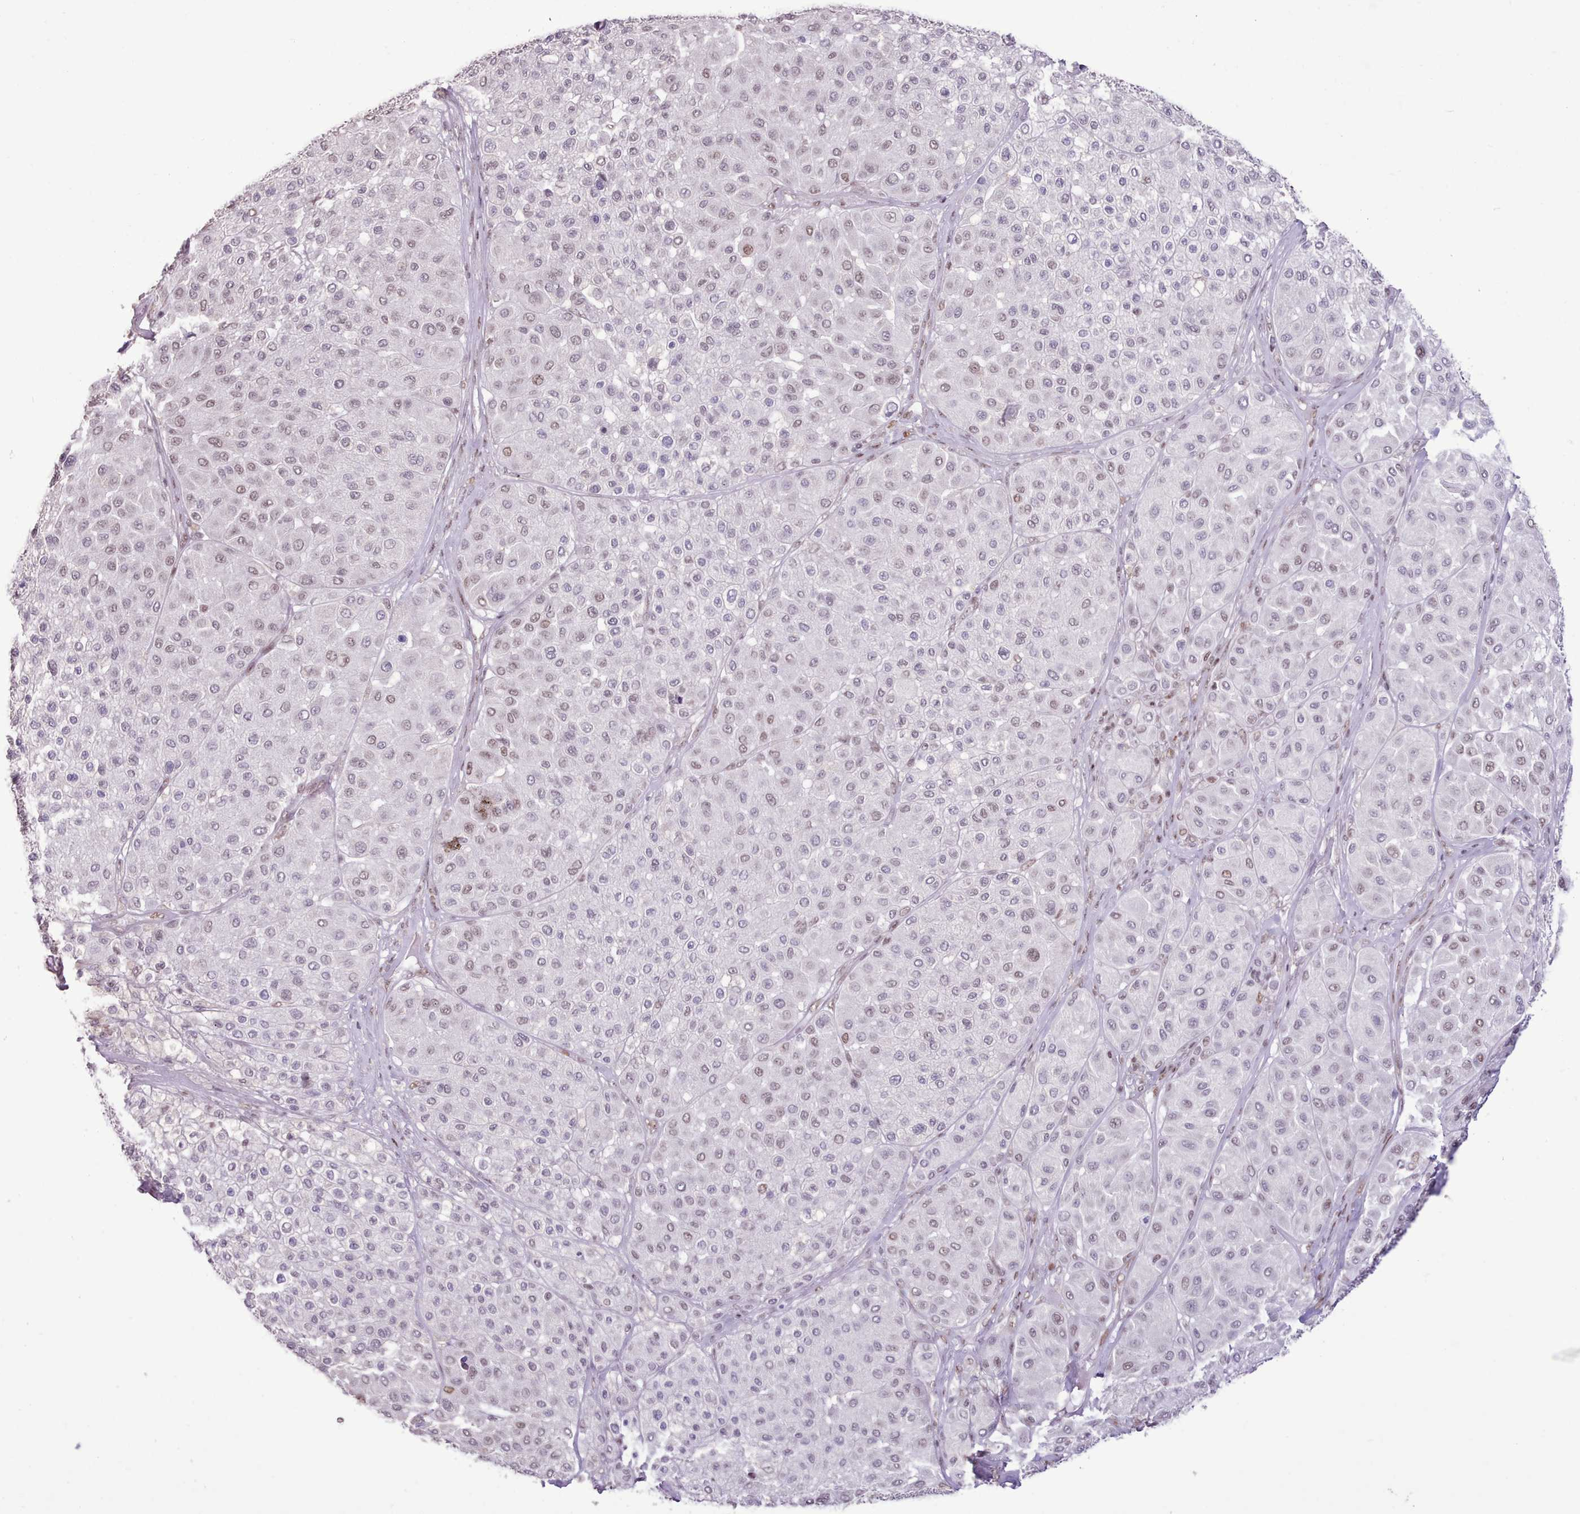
{"staining": {"intensity": "weak", "quantity": "25%-75%", "location": "nuclear"}, "tissue": "melanoma", "cell_type": "Tumor cells", "image_type": "cancer", "snomed": [{"axis": "morphology", "description": "Malignant melanoma, Metastatic site"}, {"axis": "topography", "description": "Smooth muscle"}], "caption": "Protein expression analysis of human melanoma reveals weak nuclear expression in approximately 25%-75% of tumor cells.", "gene": "TAF15", "patient": {"sex": "male", "age": 41}}